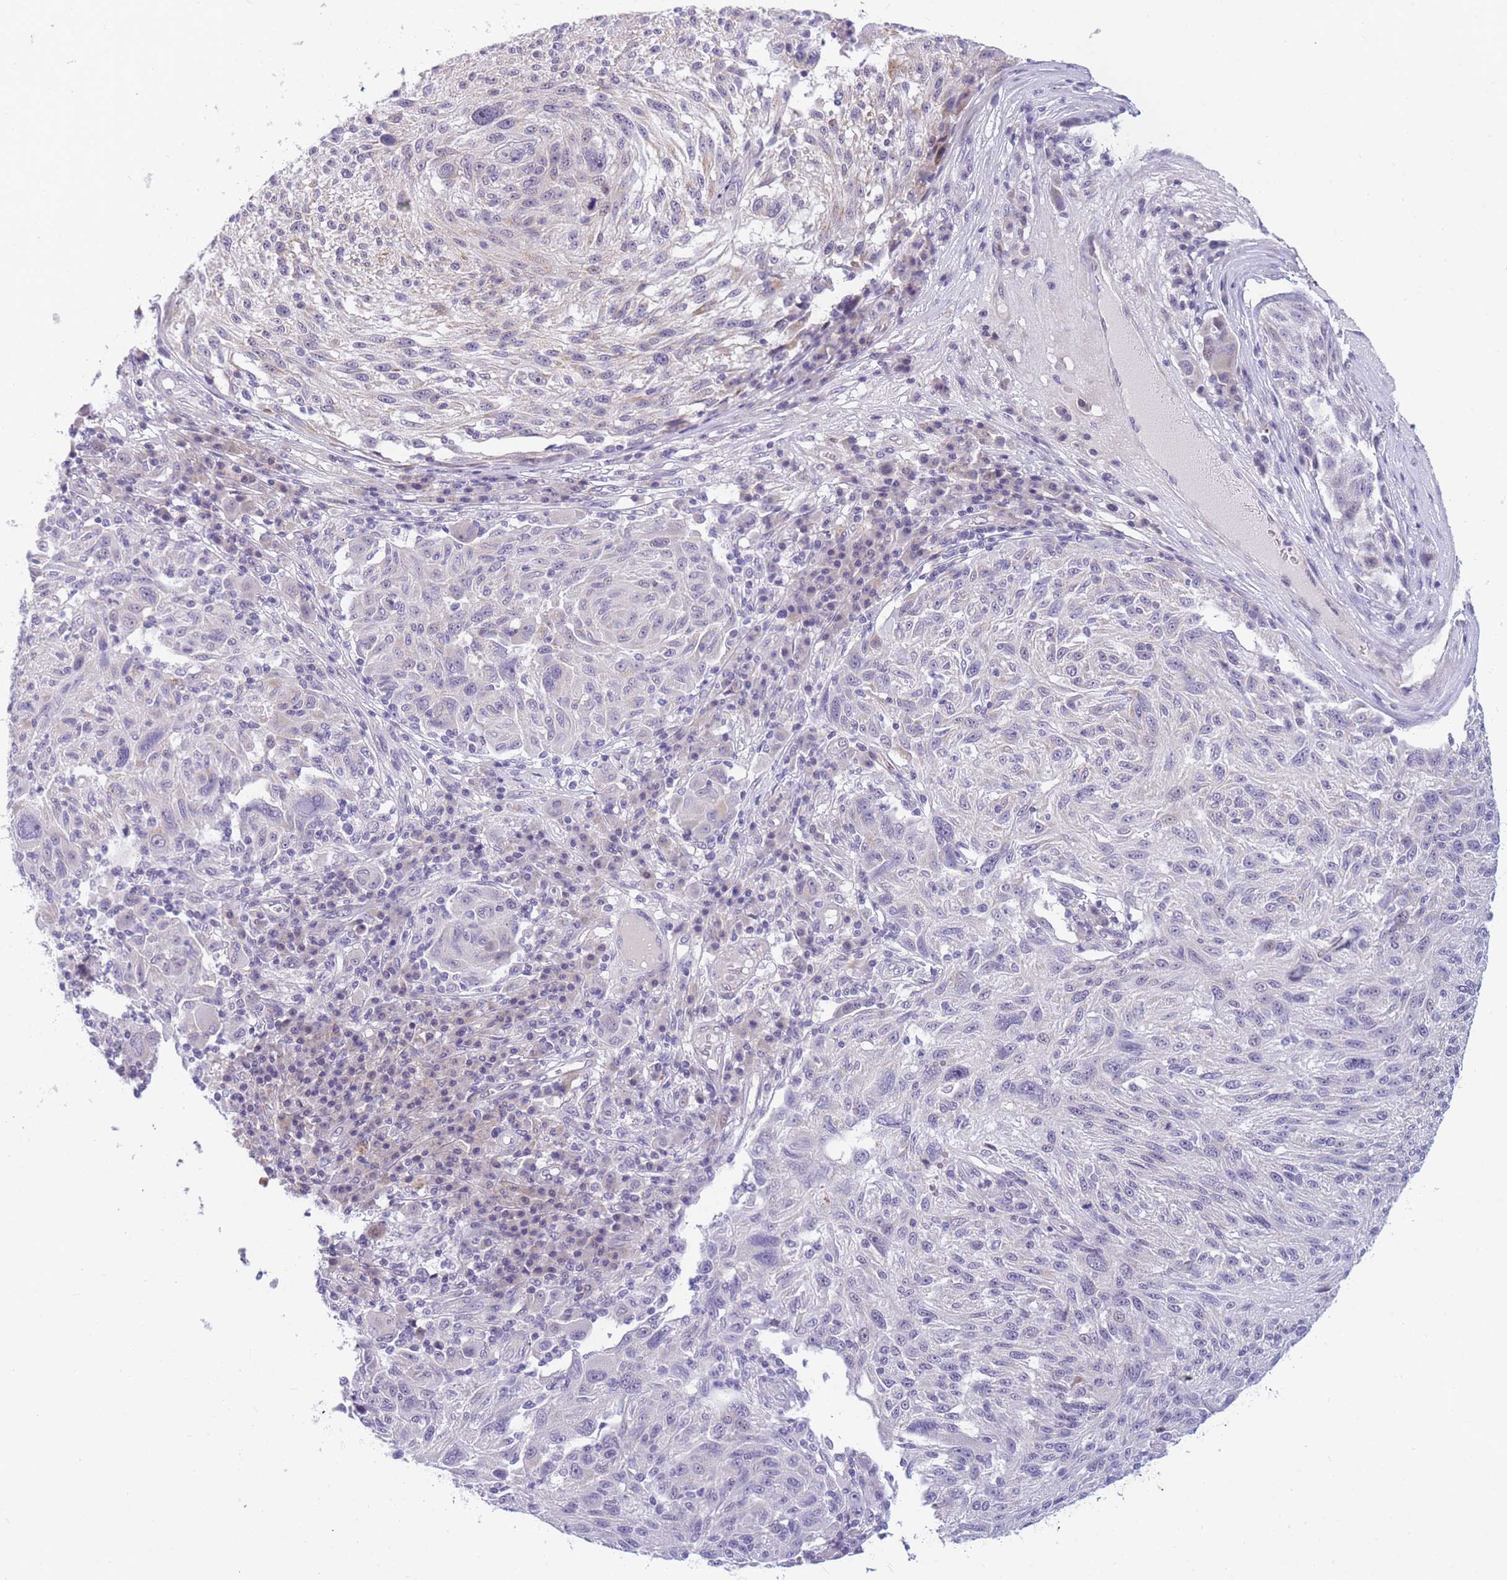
{"staining": {"intensity": "weak", "quantity": "<25%", "location": "cytoplasmic/membranous"}, "tissue": "melanoma", "cell_type": "Tumor cells", "image_type": "cancer", "snomed": [{"axis": "morphology", "description": "Malignant melanoma, NOS"}, {"axis": "topography", "description": "Skin"}], "caption": "High magnification brightfield microscopy of malignant melanoma stained with DAB (brown) and counterstained with hematoxylin (blue): tumor cells show no significant expression. Nuclei are stained in blue.", "gene": "DDX49", "patient": {"sex": "male", "age": 53}}